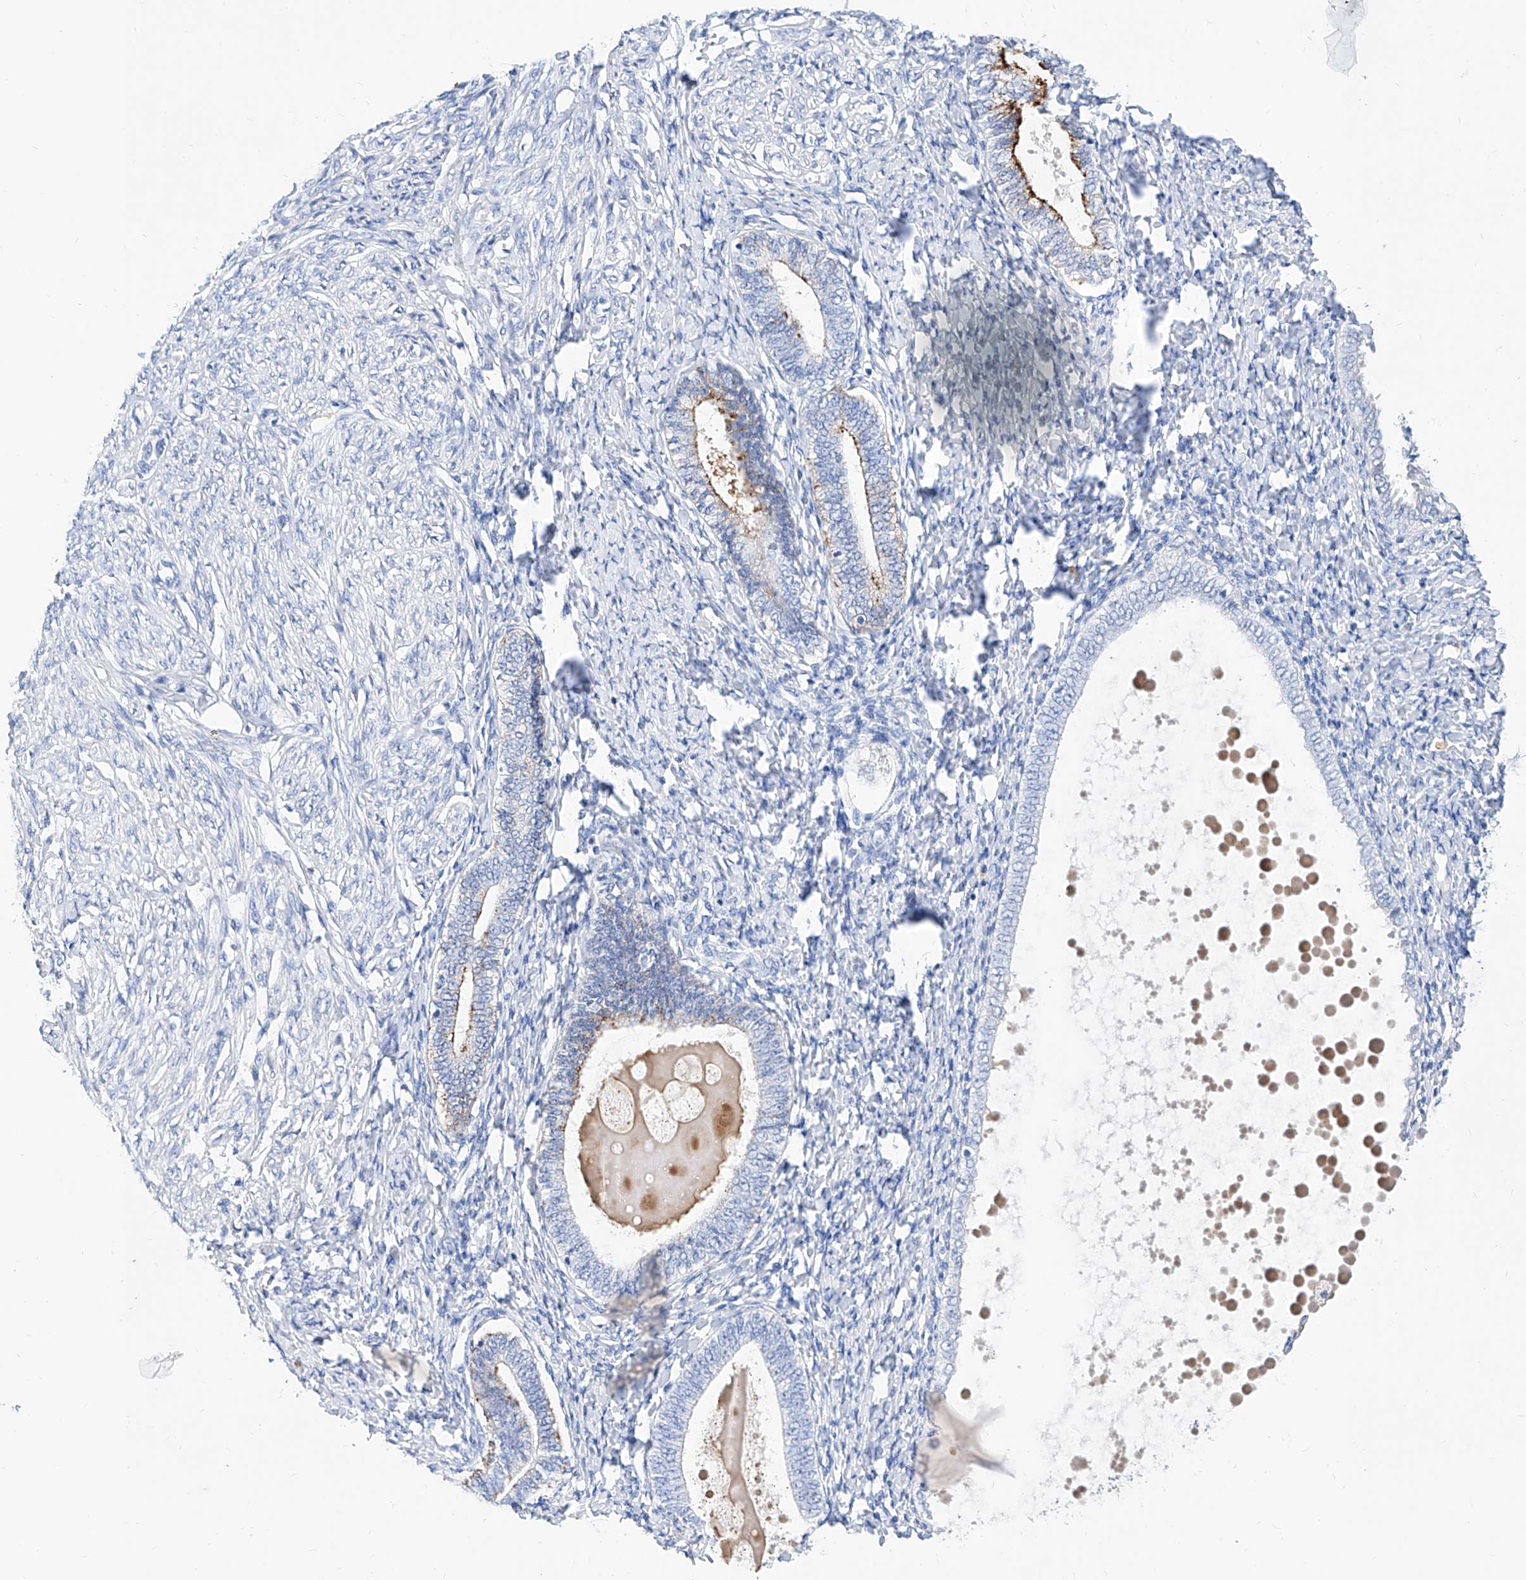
{"staining": {"intensity": "negative", "quantity": "none", "location": "none"}, "tissue": "endometrium", "cell_type": "Cells in endometrial stroma", "image_type": "normal", "snomed": [{"axis": "morphology", "description": "Normal tissue, NOS"}, {"axis": "topography", "description": "Endometrium"}], "caption": "Protein analysis of unremarkable endometrium shows no significant positivity in cells in endometrial stroma. (Stains: DAB (3,3'-diaminobenzidine) immunohistochemistry with hematoxylin counter stain, Microscopy: brightfield microscopy at high magnification).", "gene": "SLC25A29", "patient": {"sex": "female", "age": 72}}